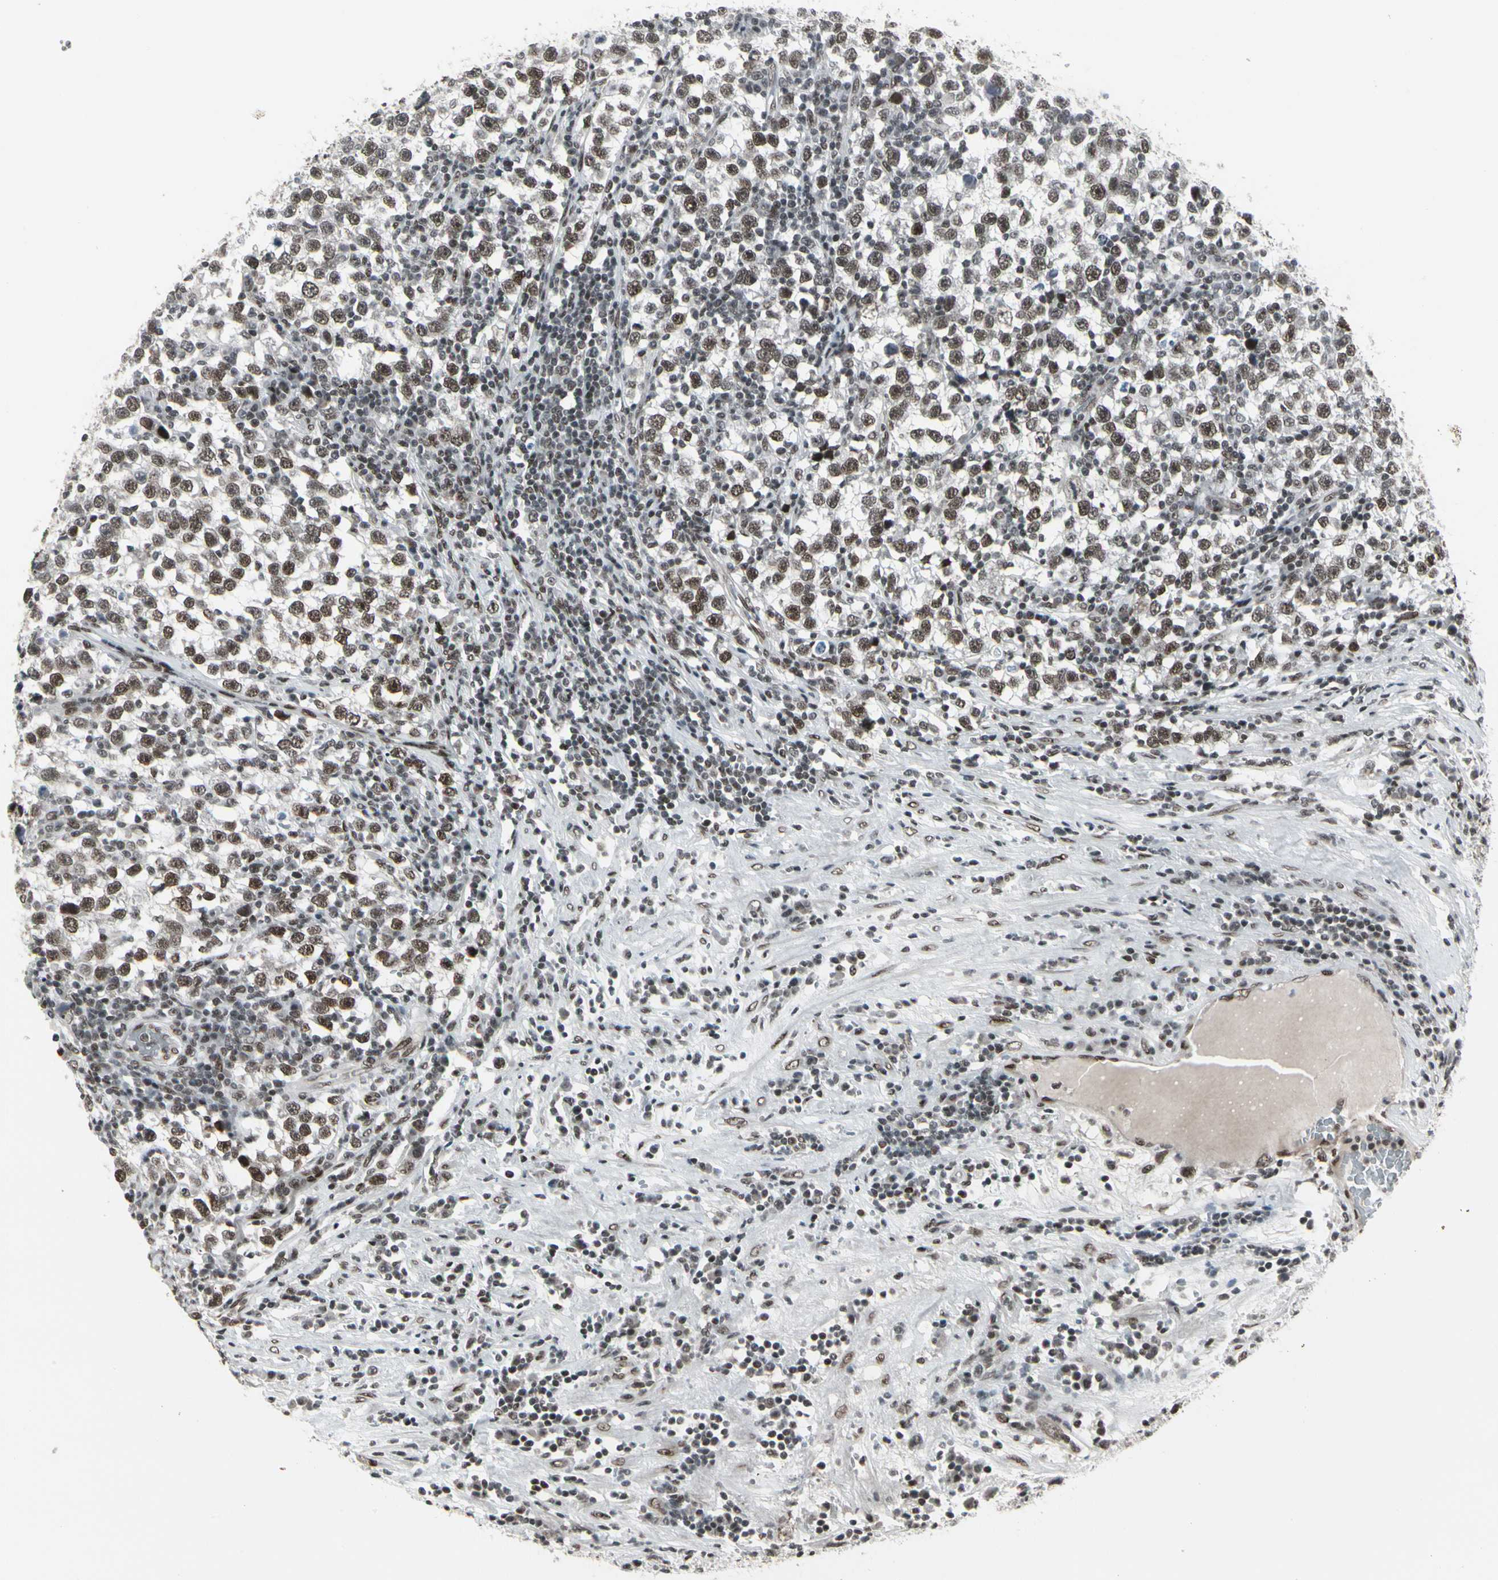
{"staining": {"intensity": "moderate", "quantity": ">75%", "location": "nuclear"}, "tissue": "testis cancer", "cell_type": "Tumor cells", "image_type": "cancer", "snomed": [{"axis": "morphology", "description": "Seminoma, NOS"}, {"axis": "topography", "description": "Testis"}], "caption": "Tumor cells reveal medium levels of moderate nuclear expression in about >75% of cells in testis seminoma. (Brightfield microscopy of DAB IHC at high magnification).", "gene": "HMG20A", "patient": {"sex": "male", "age": 43}}